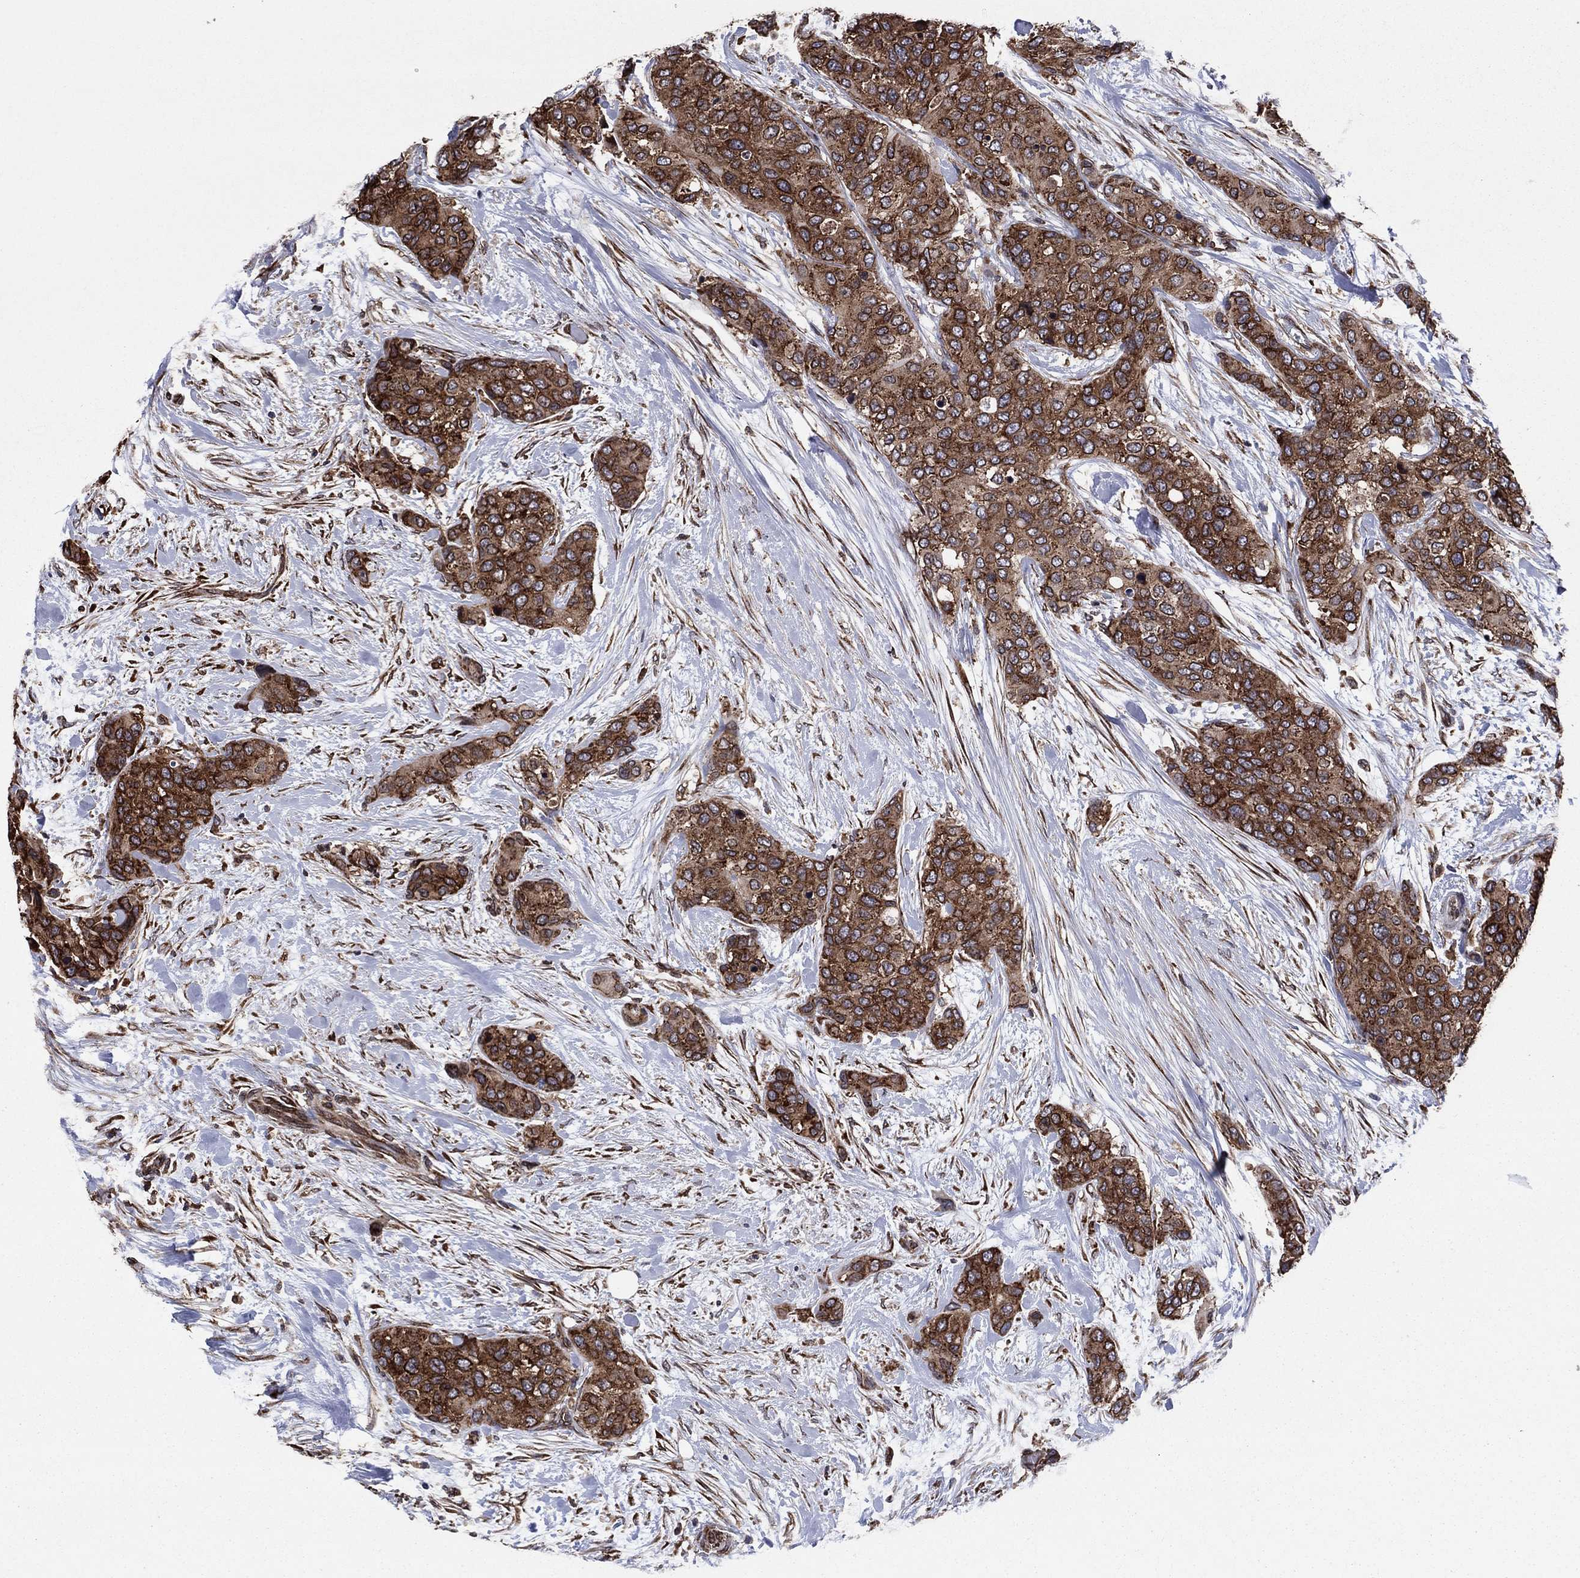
{"staining": {"intensity": "strong", "quantity": ">75%", "location": "cytoplasmic/membranous"}, "tissue": "urothelial cancer", "cell_type": "Tumor cells", "image_type": "cancer", "snomed": [{"axis": "morphology", "description": "Urothelial carcinoma, High grade"}, {"axis": "topography", "description": "Urinary bladder"}], "caption": "IHC of urothelial carcinoma (high-grade) displays high levels of strong cytoplasmic/membranous positivity in approximately >75% of tumor cells.", "gene": "YBX1", "patient": {"sex": "male", "age": 77}}